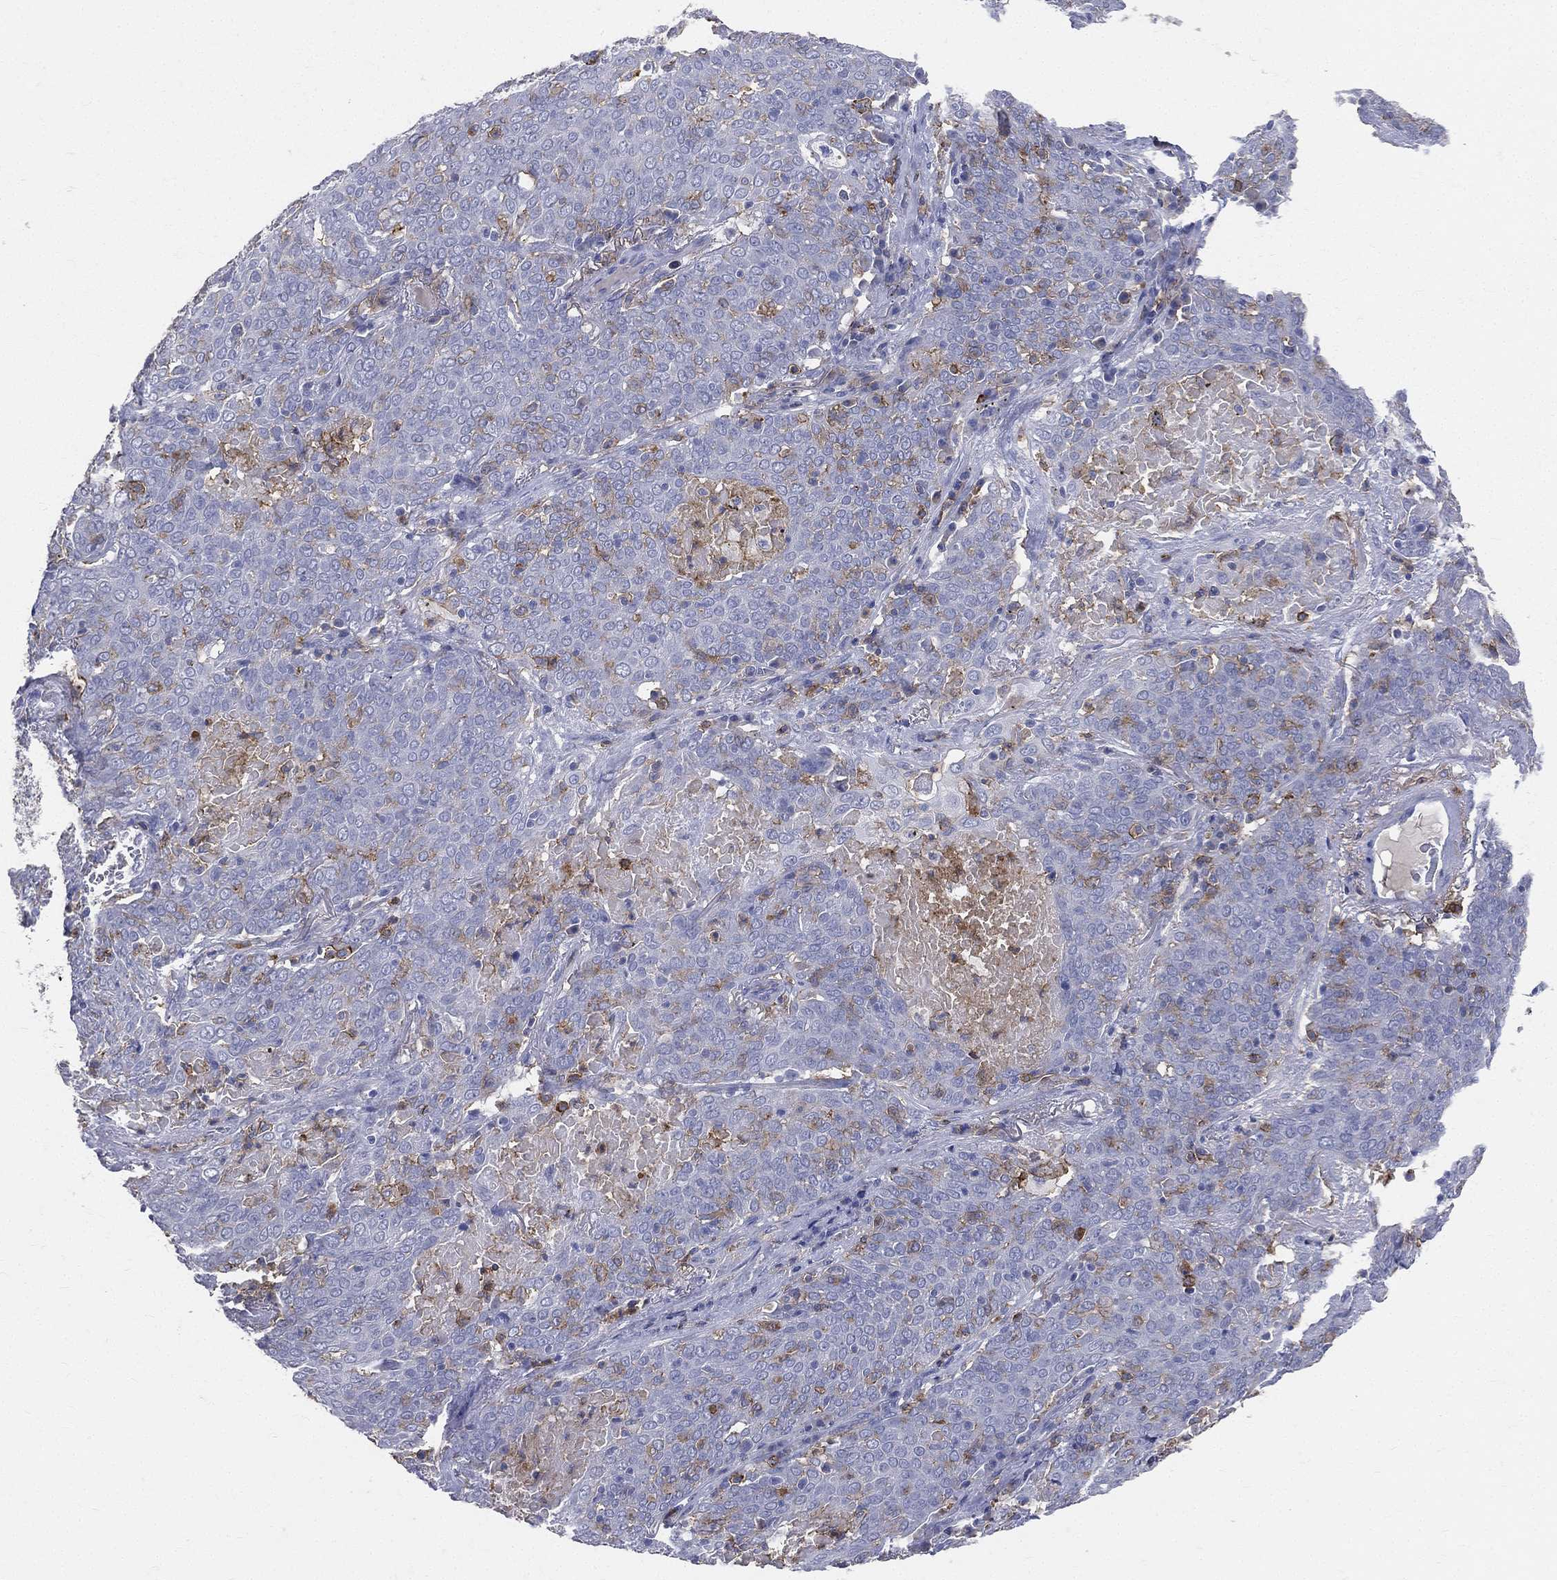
{"staining": {"intensity": "negative", "quantity": "none", "location": "none"}, "tissue": "lung cancer", "cell_type": "Tumor cells", "image_type": "cancer", "snomed": [{"axis": "morphology", "description": "Squamous cell carcinoma, NOS"}, {"axis": "topography", "description": "Lung"}], "caption": "This is a image of immunohistochemistry staining of lung cancer, which shows no expression in tumor cells. (Brightfield microscopy of DAB immunohistochemistry at high magnification).", "gene": "CD33", "patient": {"sex": "male", "age": 82}}